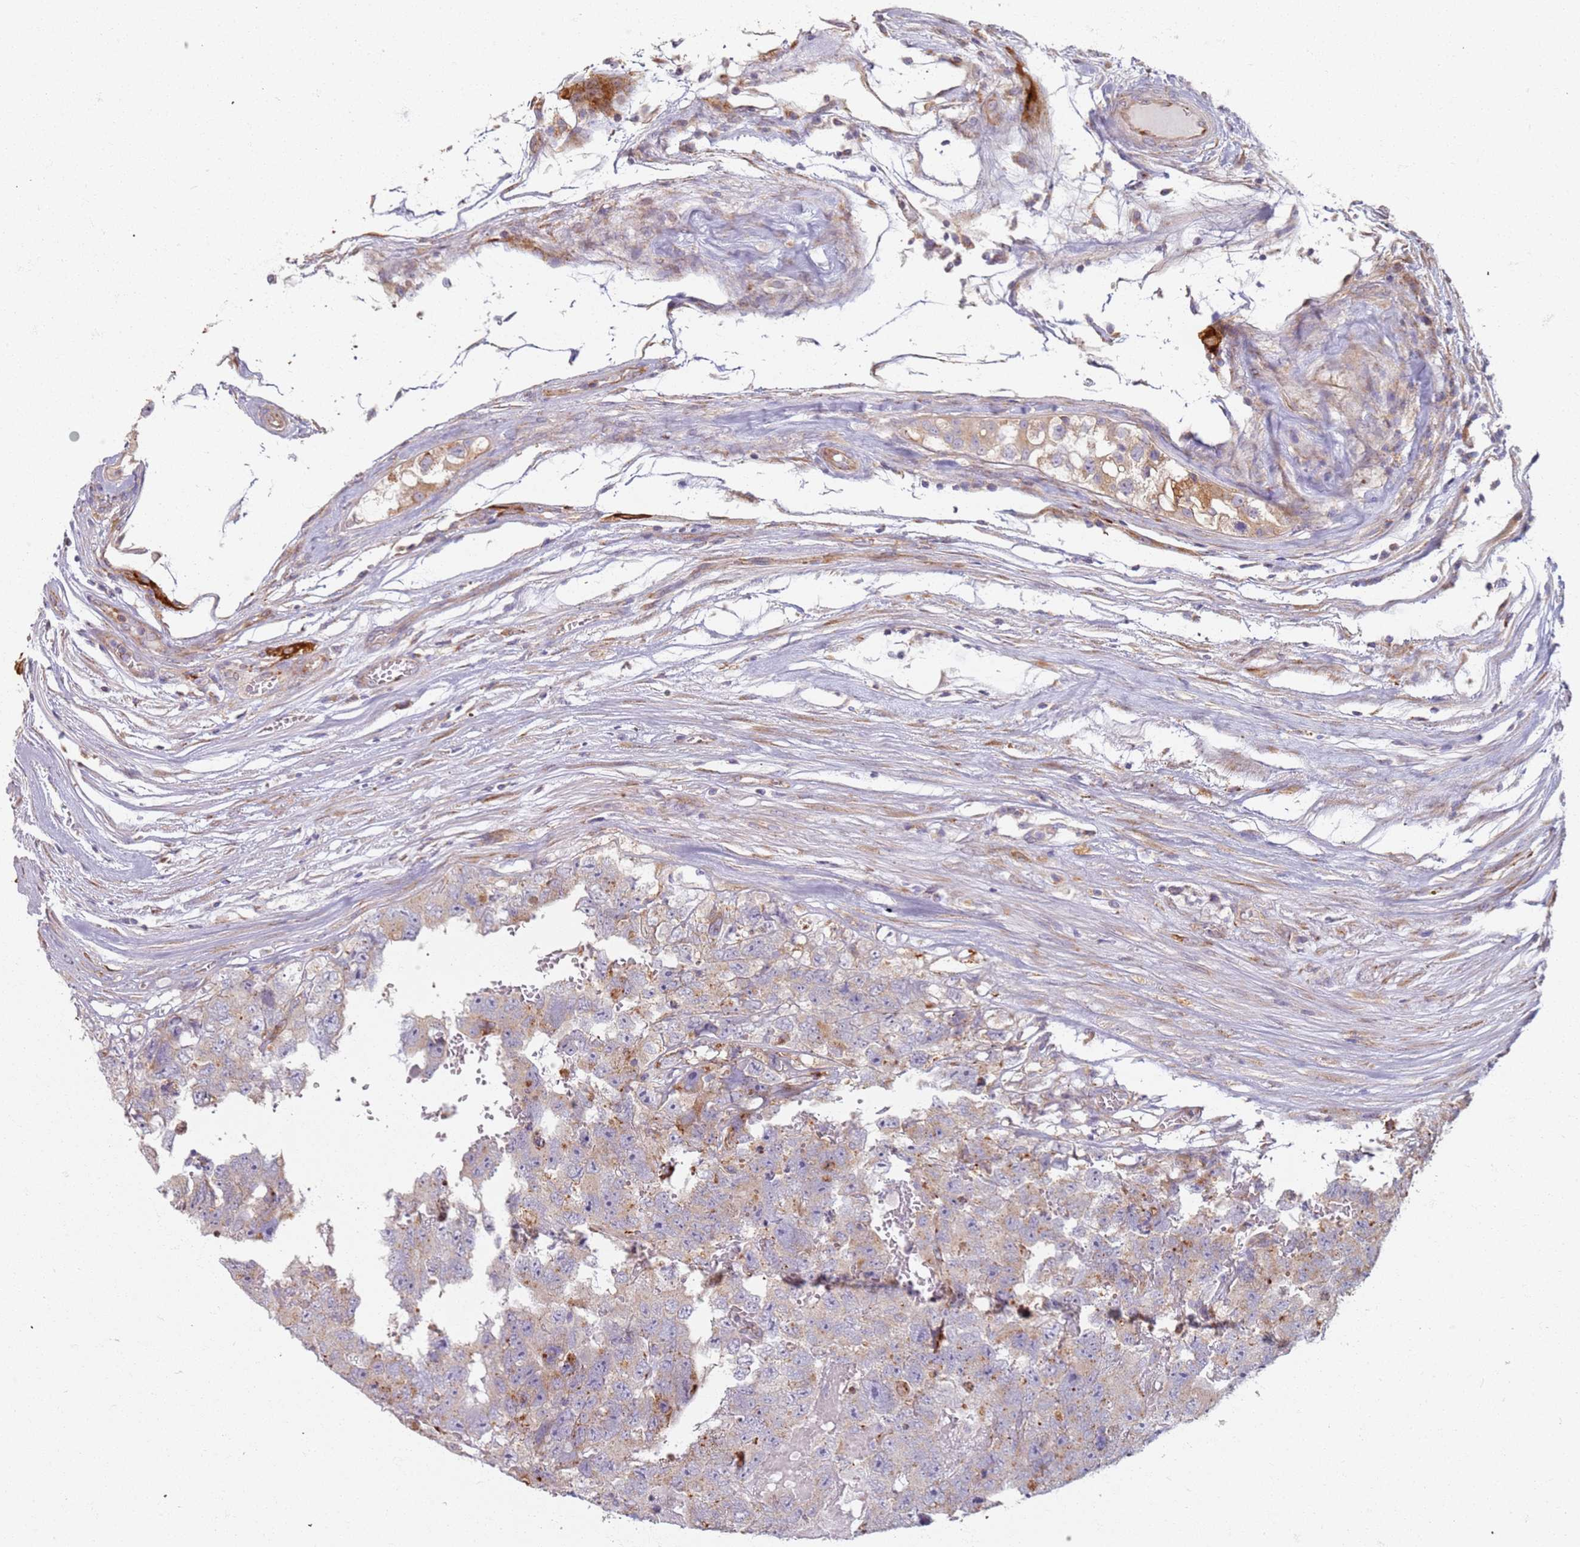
{"staining": {"intensity": "moderate", "quantity": "<25%", "location": "cytoplasmic/membranous"}, "tissue": "testis cancer", "cell_type": "Tumor cells", "image_type": "cancer", "snomed": [{"axis": "morphology", "description": "Carcinoma, Embryonal, NOS"}, {"axis": "topography", "description": "Testis"}], "caption": "Testis cancer (embryonal carcinoma) stained for a protein (brown) reveals moderate cytoplasmic/membranous positive expression in approximately <25% of tumor cells.", "gene": "PROKR2", "patient": {"sex": "male", "age": 45}}